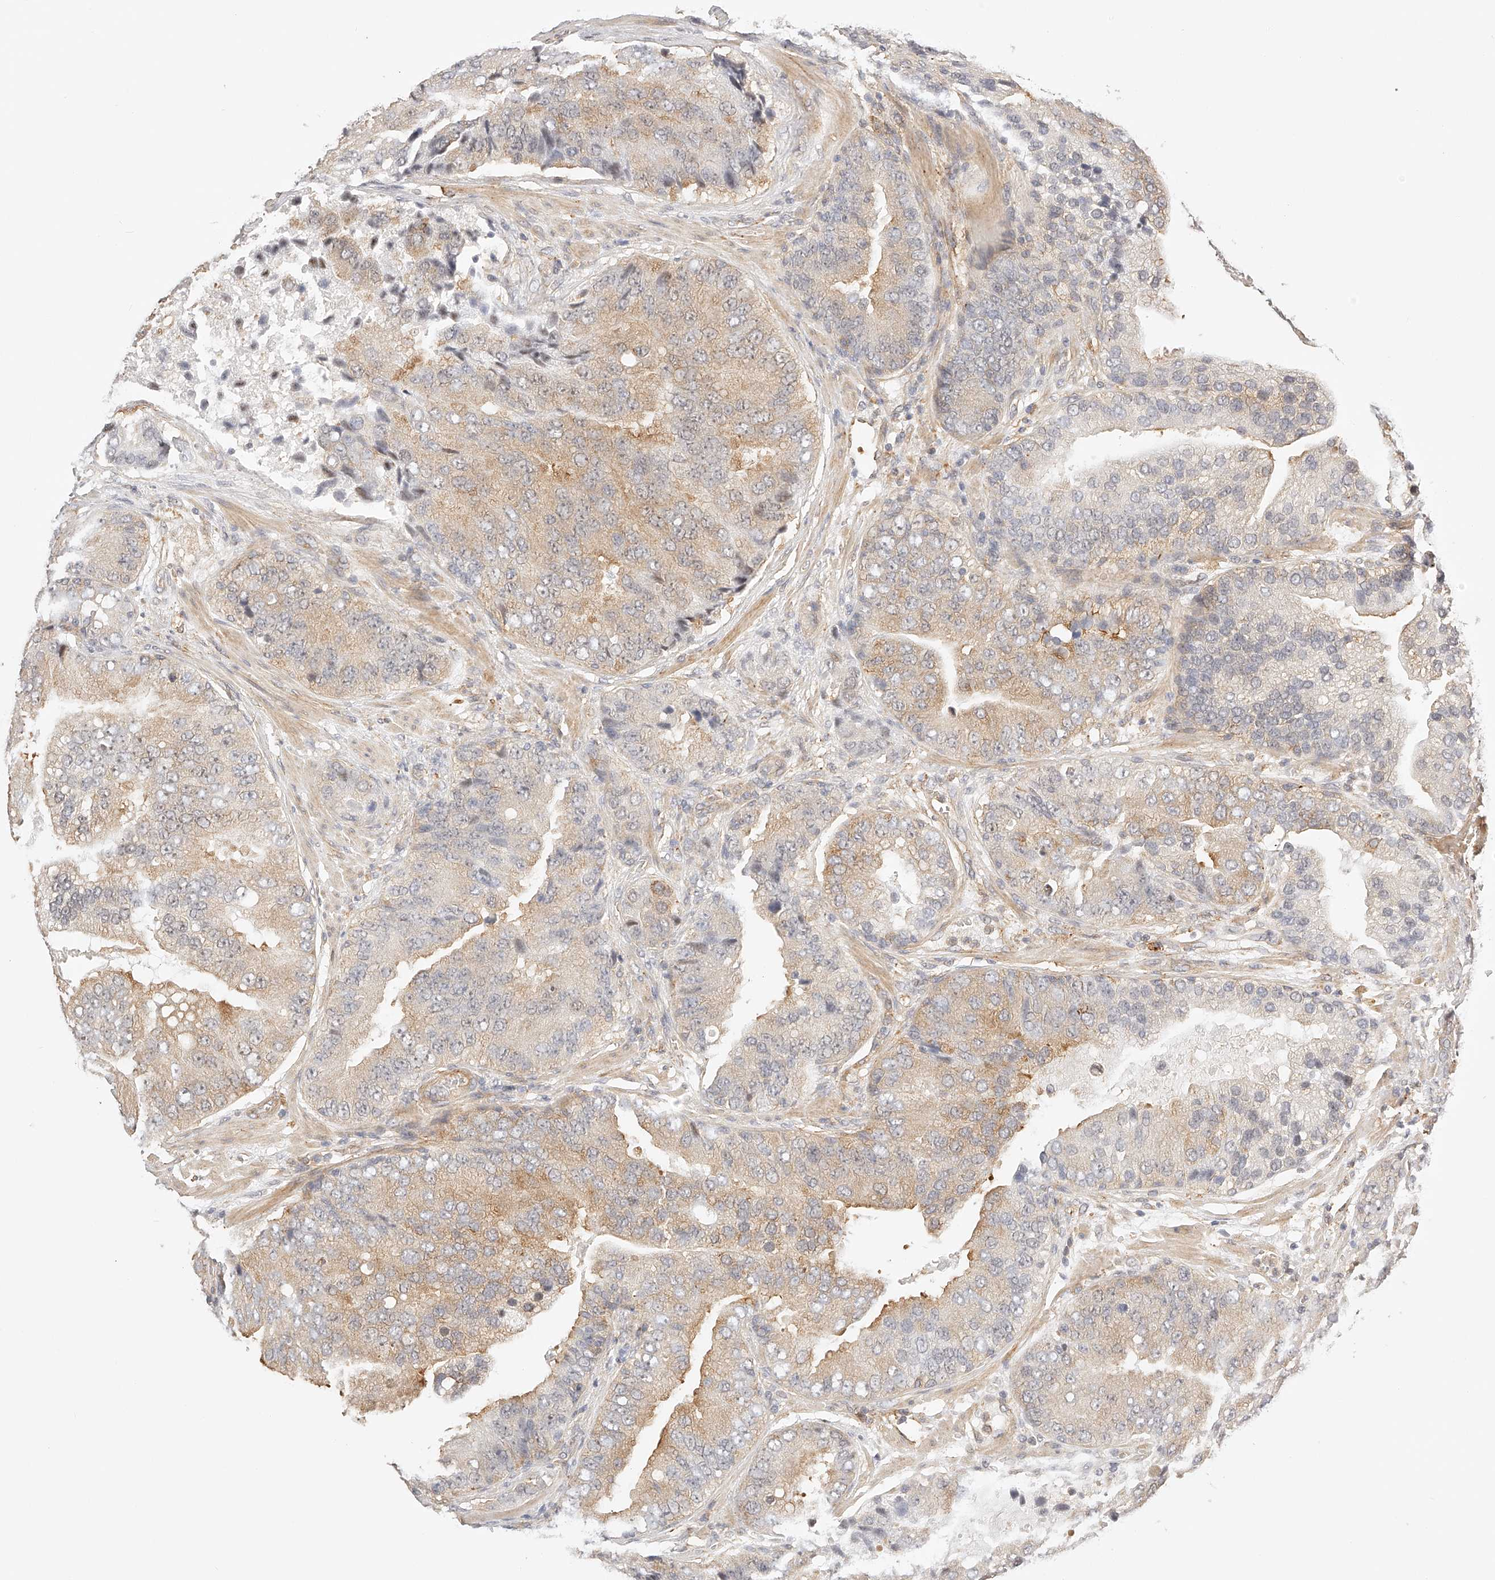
{"staining": {"intensity": "weak", "quantity": ">75%", "location": "cytoplasmic/membranous"}, "tissue": "prostate cancer", "cell_type": "Tumor cells", "image_type": "cancer", "snomed": [{"axis": "morphology", "description": "Adenocarcinoma, High grade"}, {"axis": "topography", "description": "Prostate"}], "caption": "An image of human prostate adenocarcinoma (high-grade) stained for a protein displays weak cytoplasmic/membranous brown staining in tumor cells.", "gene": "SYNC", "patient": {"sex": "male", "age": 70}}